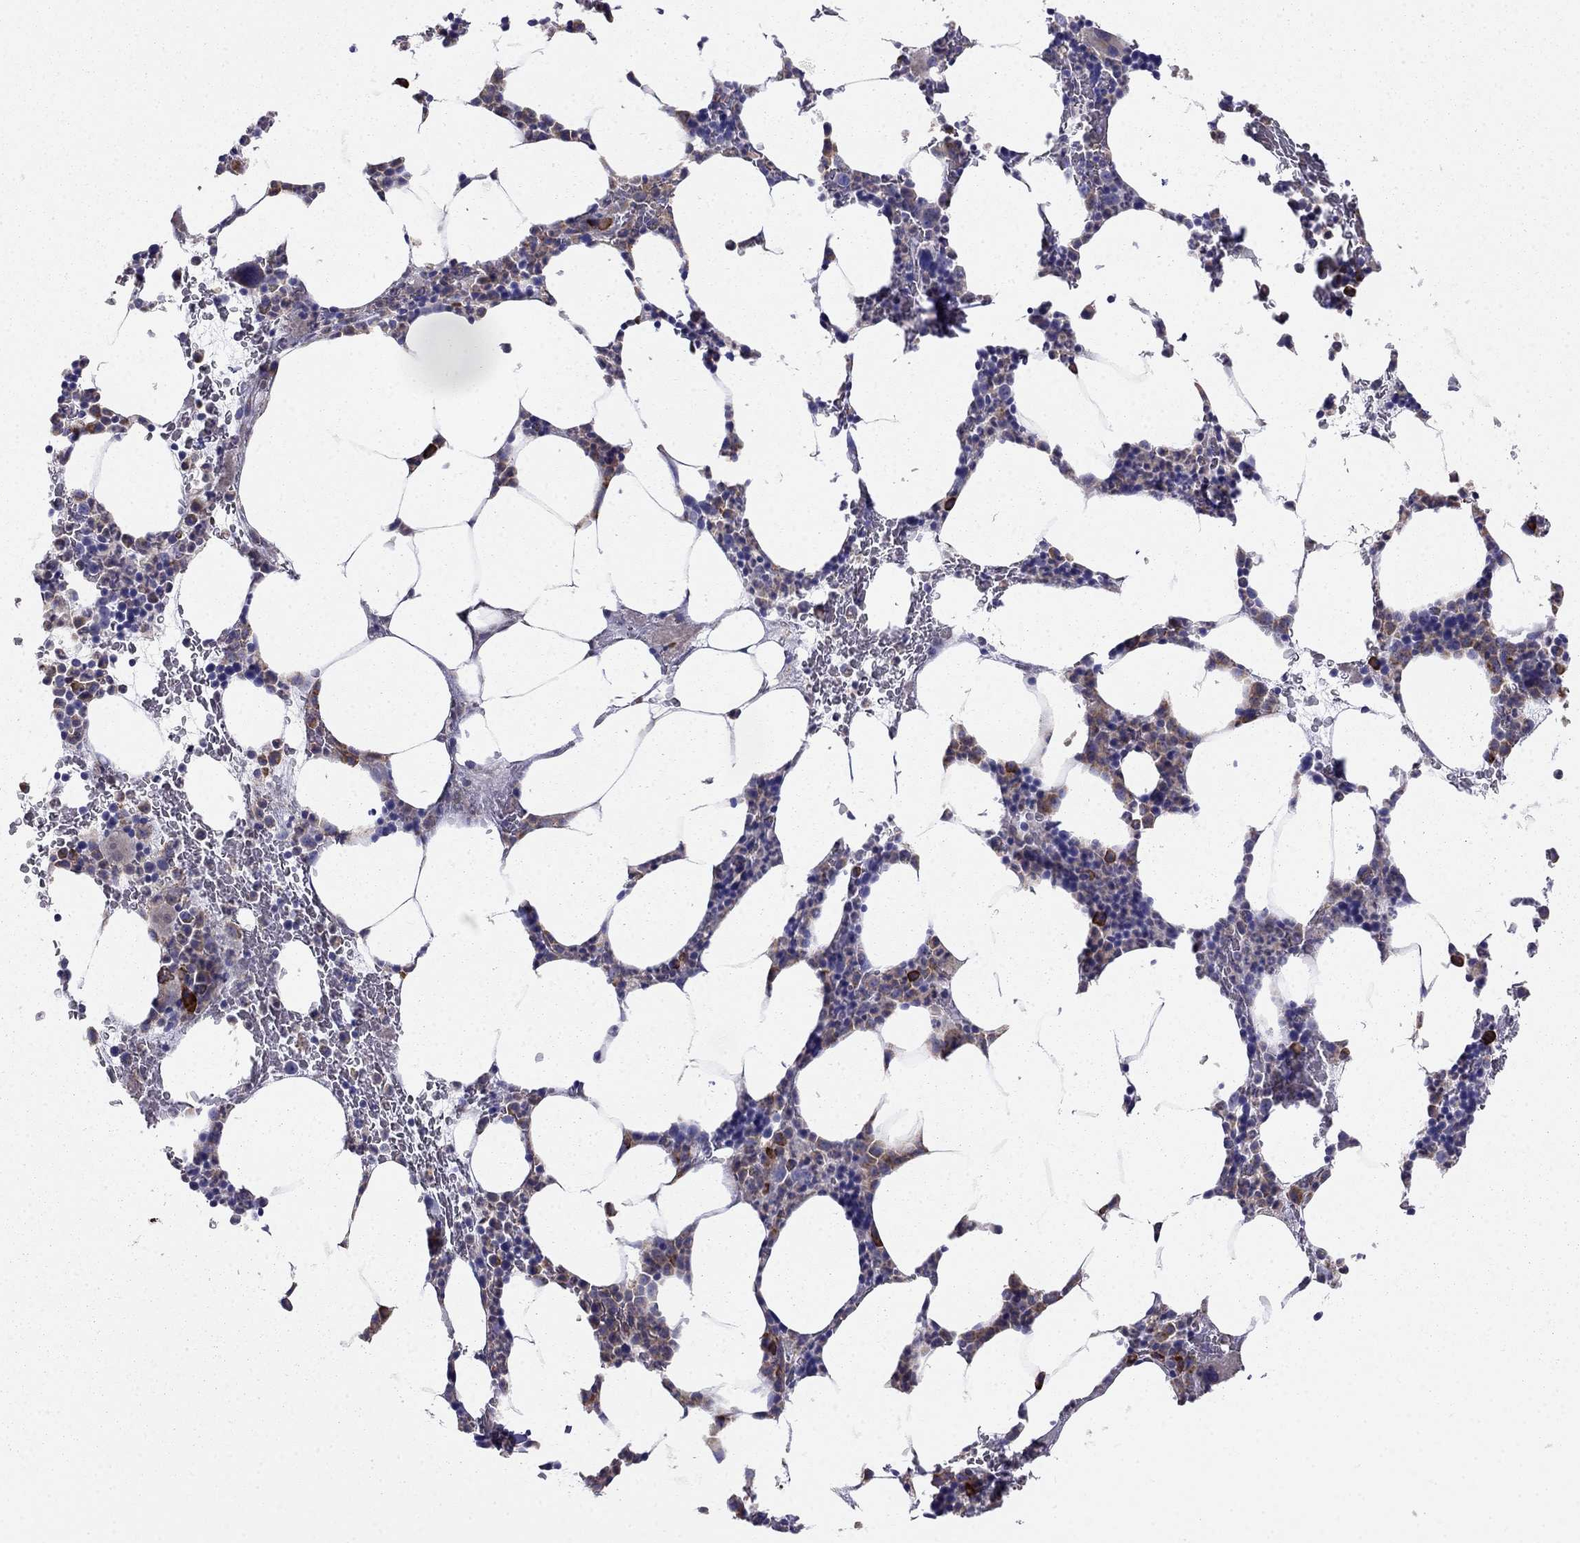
{"staining": {"intensity": "strong", "quantity": "<25%", "location": "cytoplasmic/membranous"}, "tissue": "bone marrow", "cell_type": "Hematopoietic cells", "image_type": "normal", "snomed": [{"axis": "morphology", "description": "Normal tissue, NOS"}, {"axis": "topography", "description": "Bone marrow"}], "caption": "Immunohistochemistry (IHC) staining of benign bone marrow, which displays medium levels of strong cytoplasmic/membranous staining in approximately <25% of hematopoietic cells indicating strong cytoplasmic/membranous protein staining. The staining was performed using DAB (brown) for protein detection and nuclei were counterstained in hematoxylin (blue).", "gene": "LONRF2", "patient": {"sex": "male", "age": 83}}